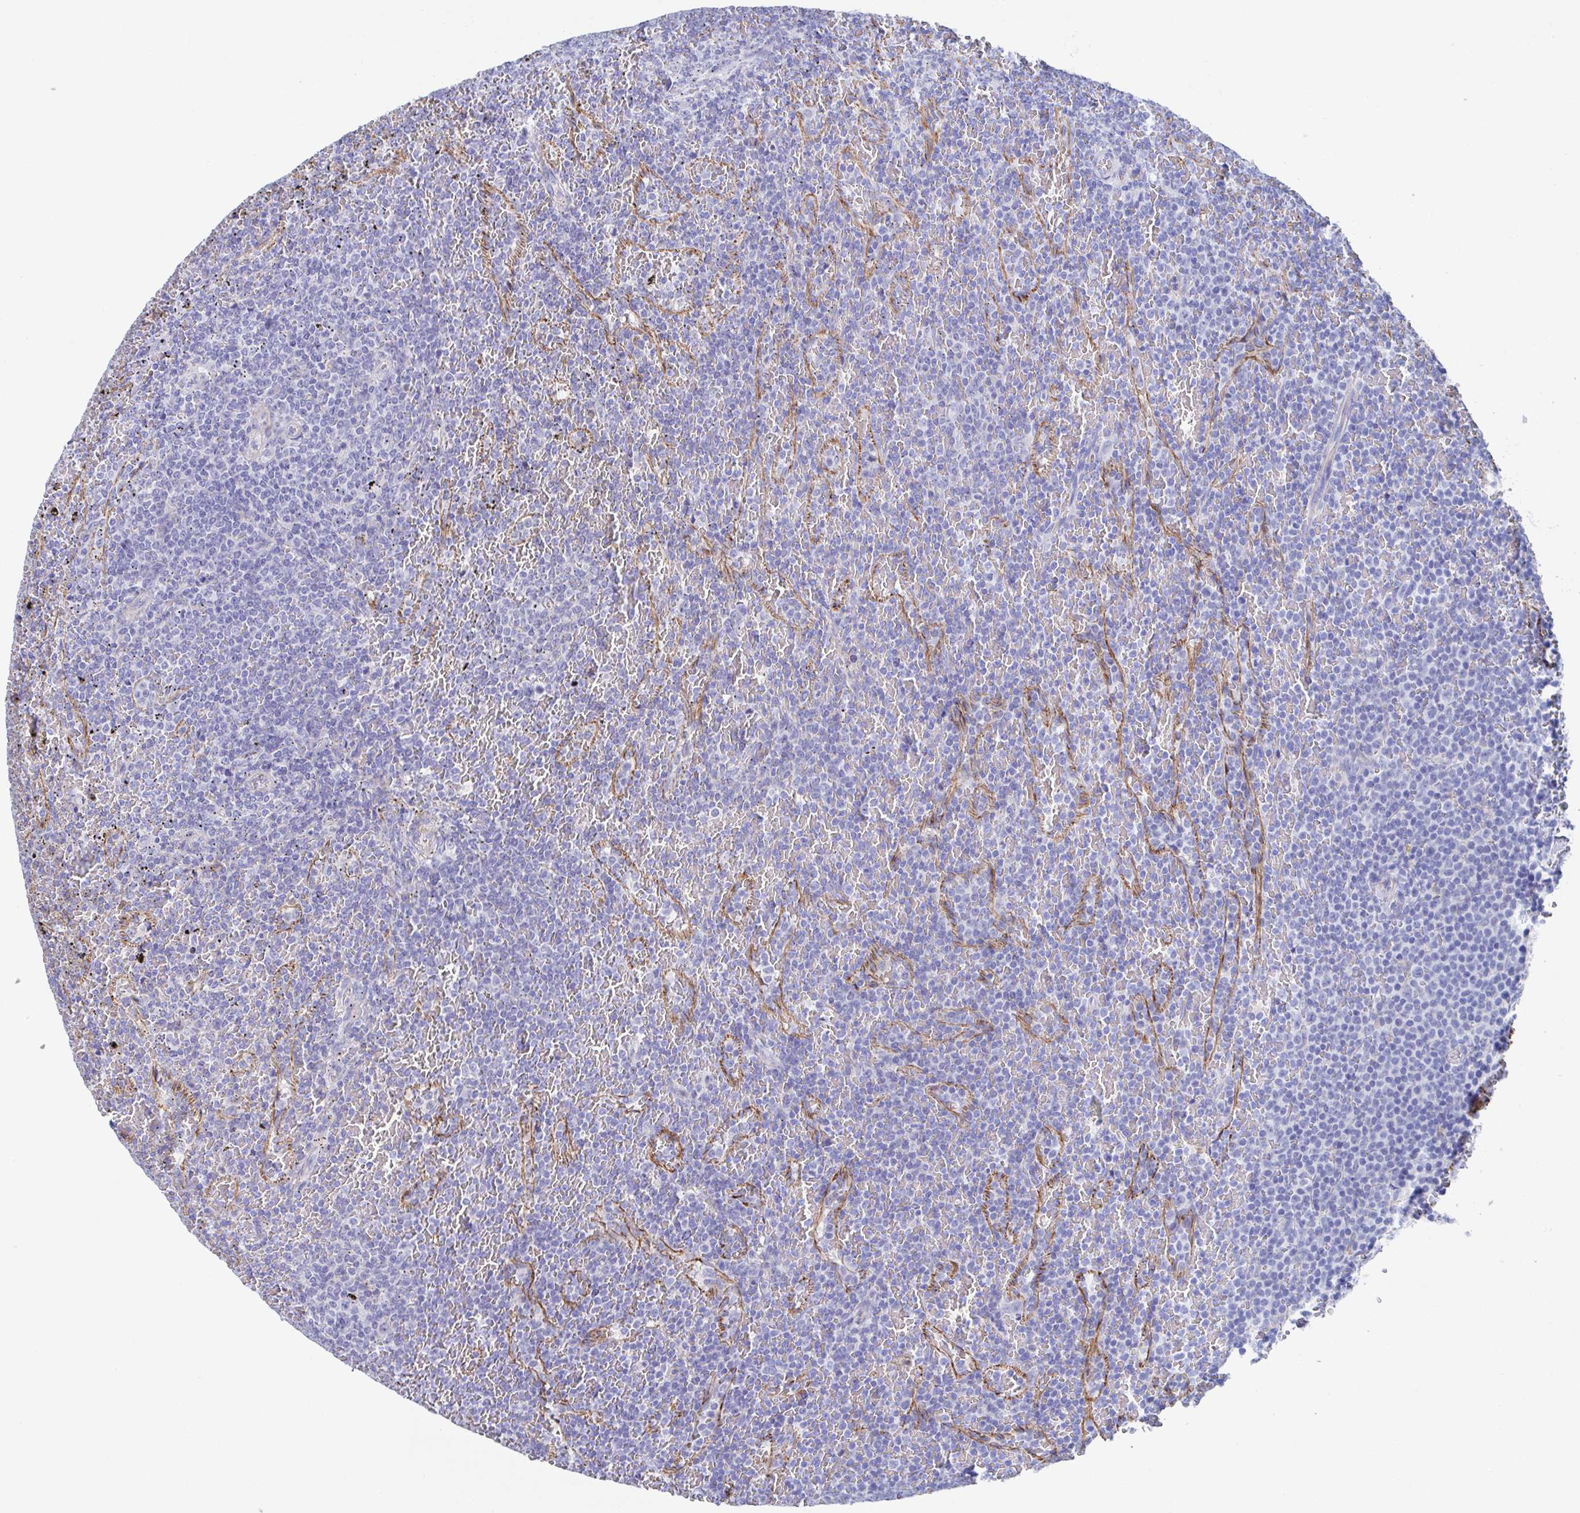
{"staining": {"intensity": "negative", "quantity": "none", "location": "none"}, "tissue": "lymphoma", "cell_type": "Tumor cells", "image_type": "cancer", "snomed": [{"axis": "morphology", "description": "Malignant lymphoma, non-Hodgkin's type, Low grade"}, {"axis": "topography", "description": "Spleen"}], "caption": "DAB (3,3'-diaminobenzidine) immunohistochemical staining of human low-grade malignant lymphoma, non-Hodgkin's type reveals no significant staining in tumor cells. Brightfield microscopy of IHC stained with DAB (3,3'-diaminobenzidine) (brown) and hematoxylin (blue), captured at high magnification.", "gene": "CDH2", "patient": {"sex": "female", "age": 77}}